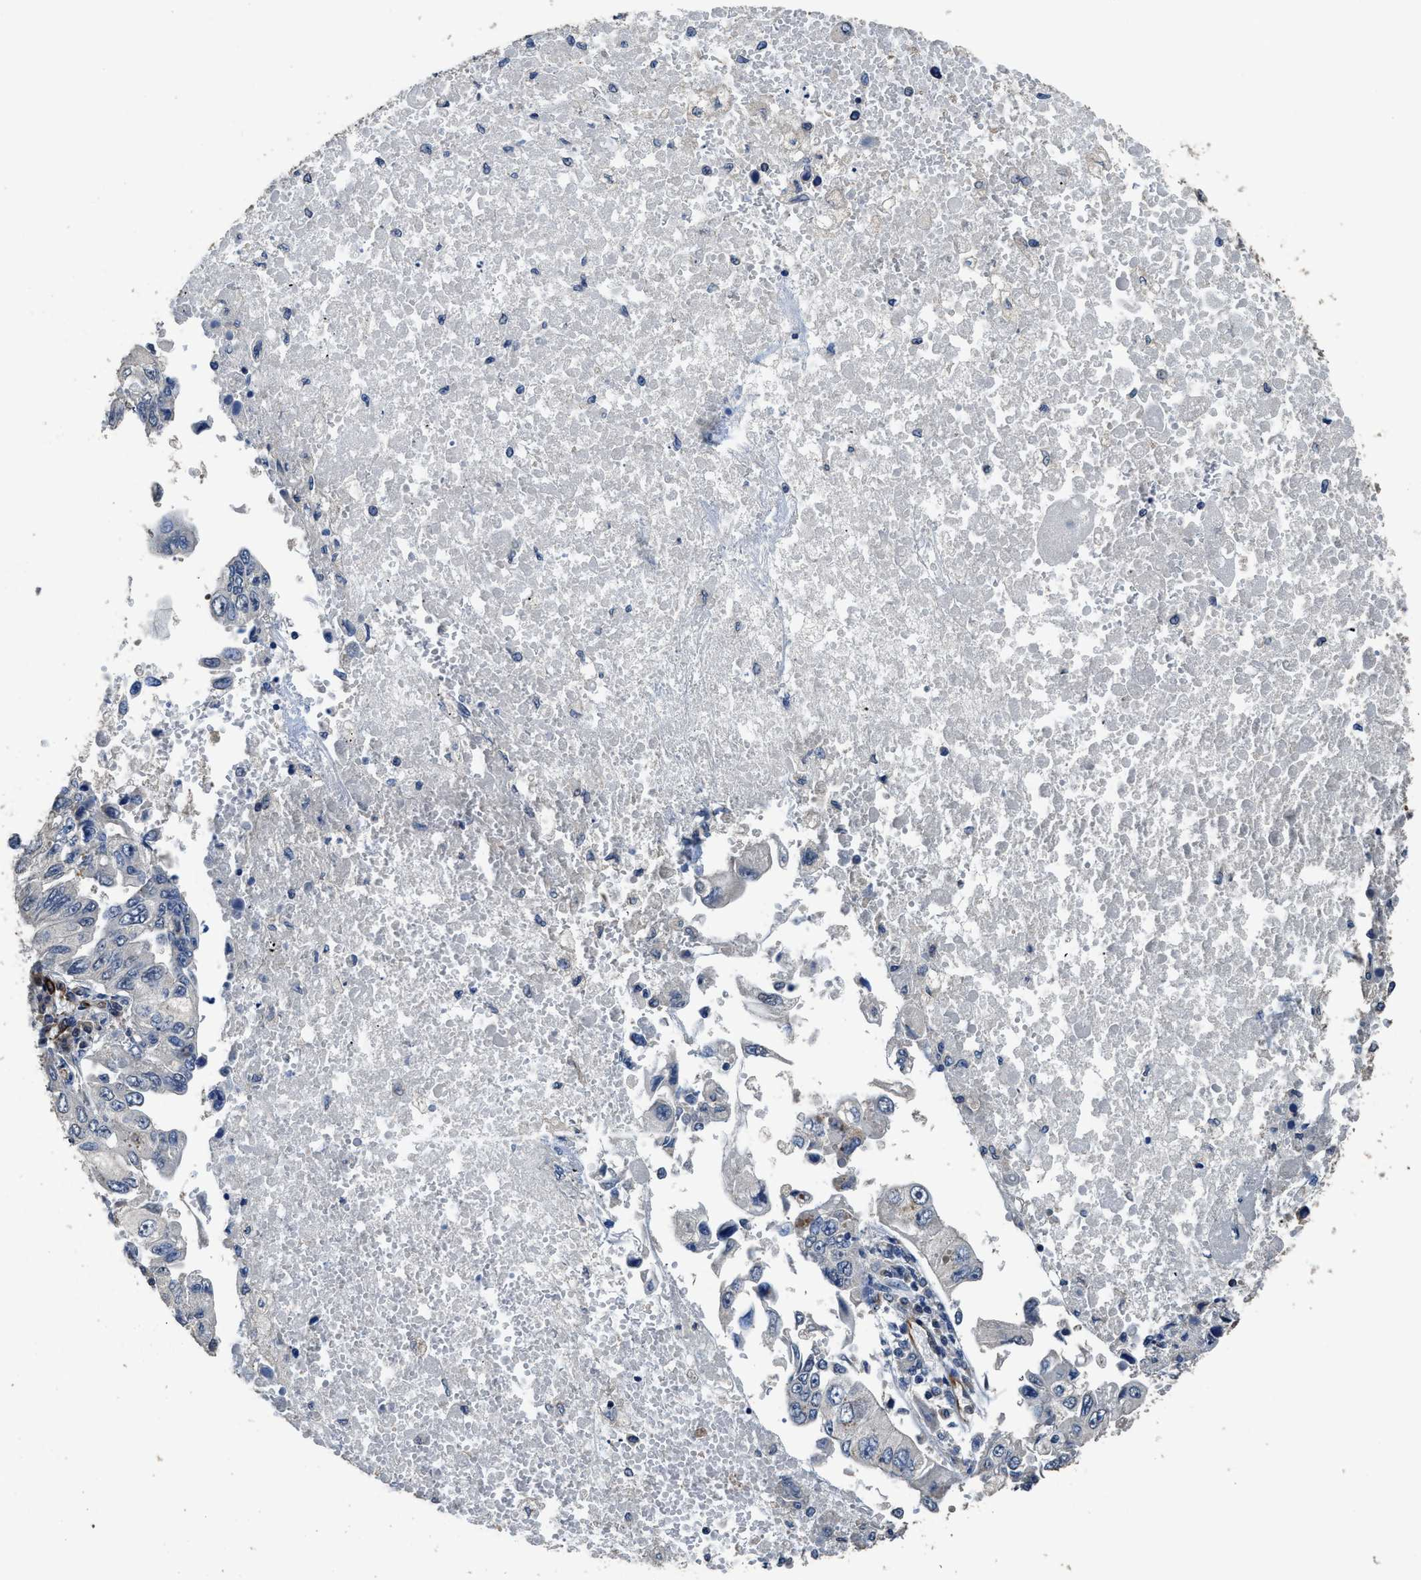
{"staining": {"intensity": "negative", "quantity": "none", "location": "none"}, "tissue": "lung cancer", "cell_type": "Tumor cells", "image_type": "cancer", "snomed": [{"axis": "morphology", "description": "Adenocarcinoma, NOS"}, {"axis": "topography", "description": "Lung"}], "caption": "Human adenocarcinoma (lung) stained for a protein using IHC displays no expression in tumor cells.", "gene": "SYNM", "patient": {"sex": "male", "age": 84}}